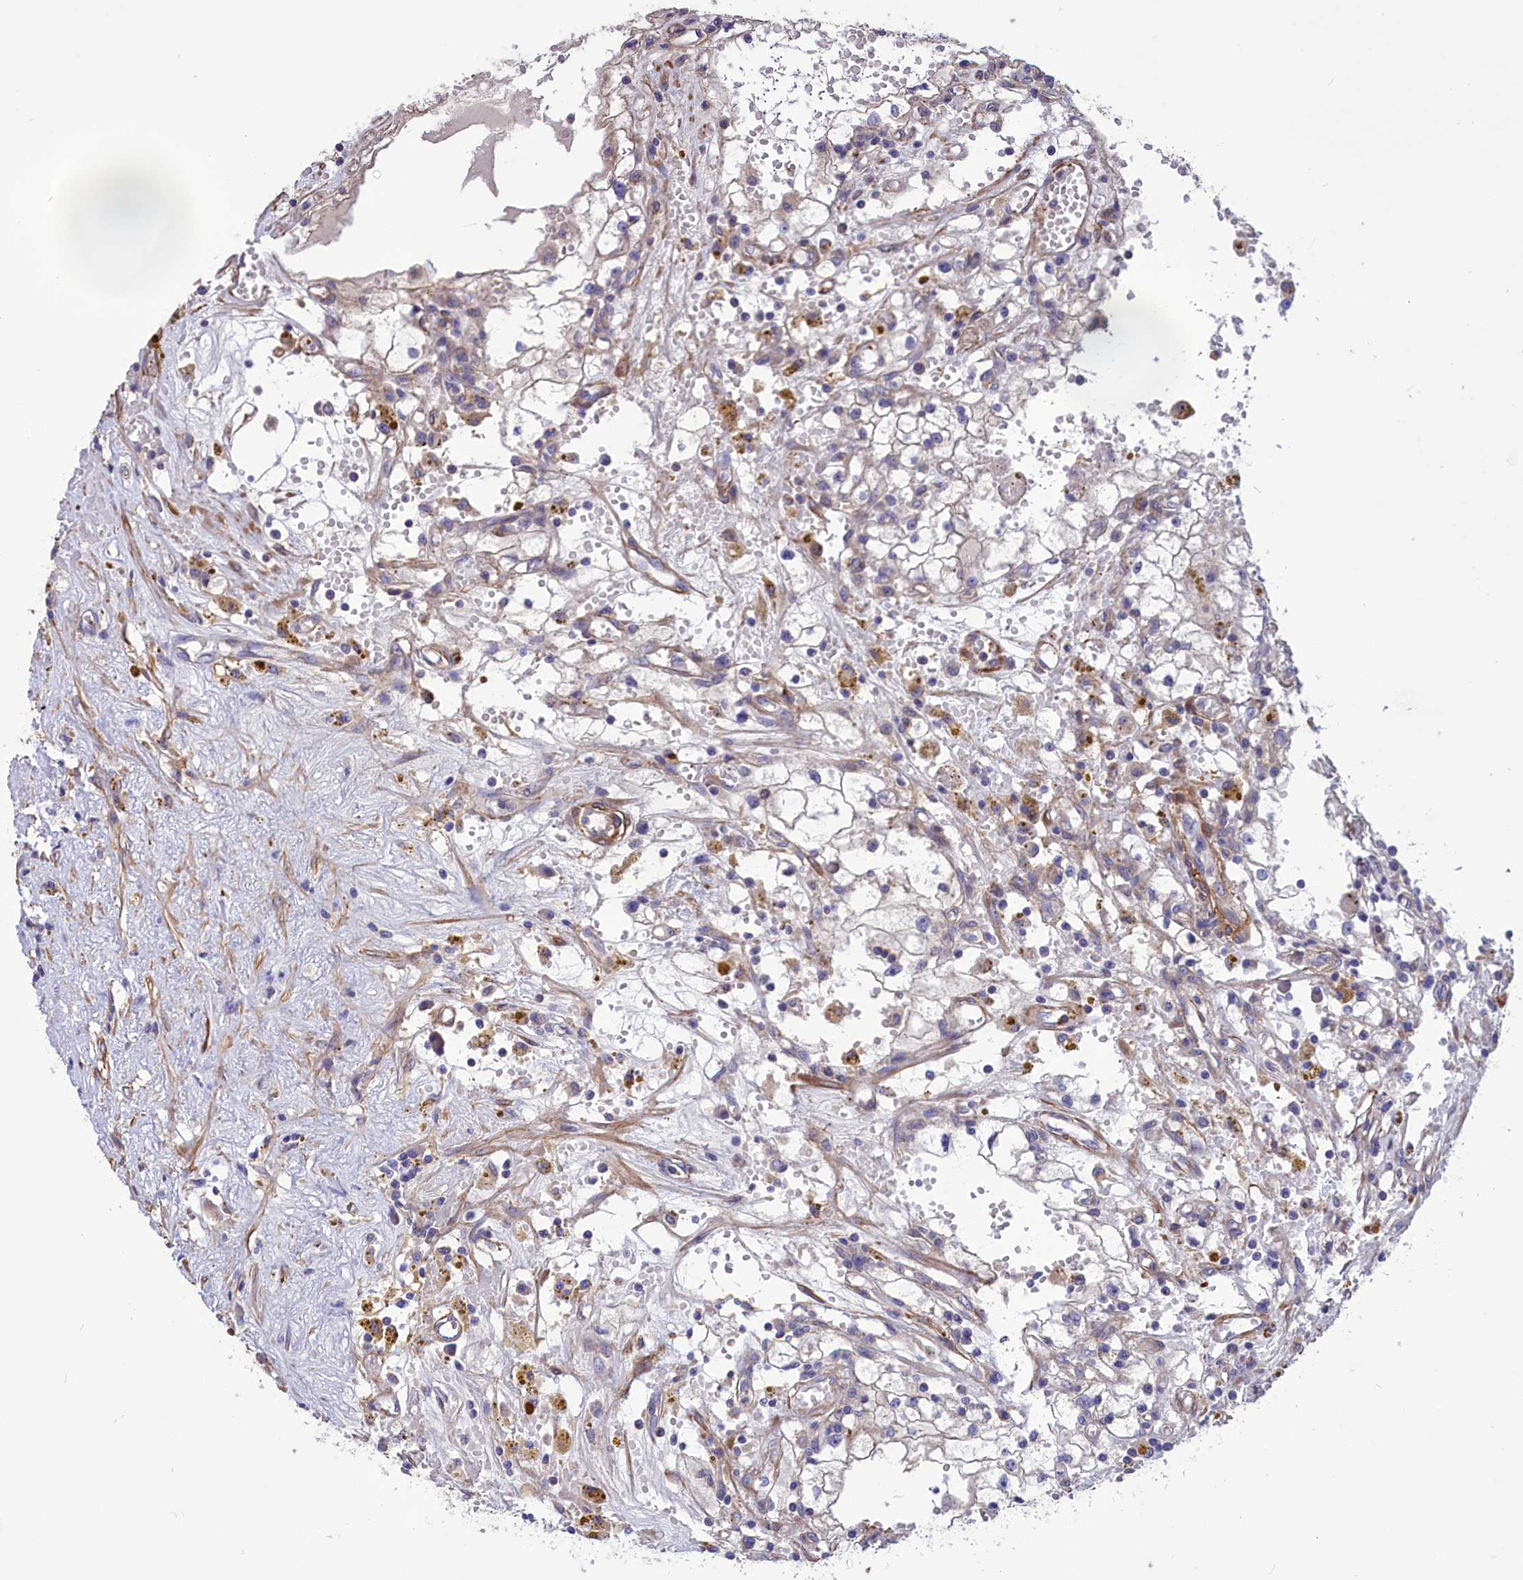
{"staining": {"intensity": "negative", "quantity": "none", "location": "none"}, "tissue": "renal cancer", "cell_type": "Tumor cells", "image_type": "cancer", "snomed": [{"axis": "morphology", "description": "Adenocarcinoma, NOS"}, {"axis": "topography", "description": "Kidney"}], "caption": "This is an IHC histopathology image of human renal adenocarcinoma. There is no expression in tumor cells.", "gene": "AMDHD2", "patient": {"sex": "male", "age": 56}}